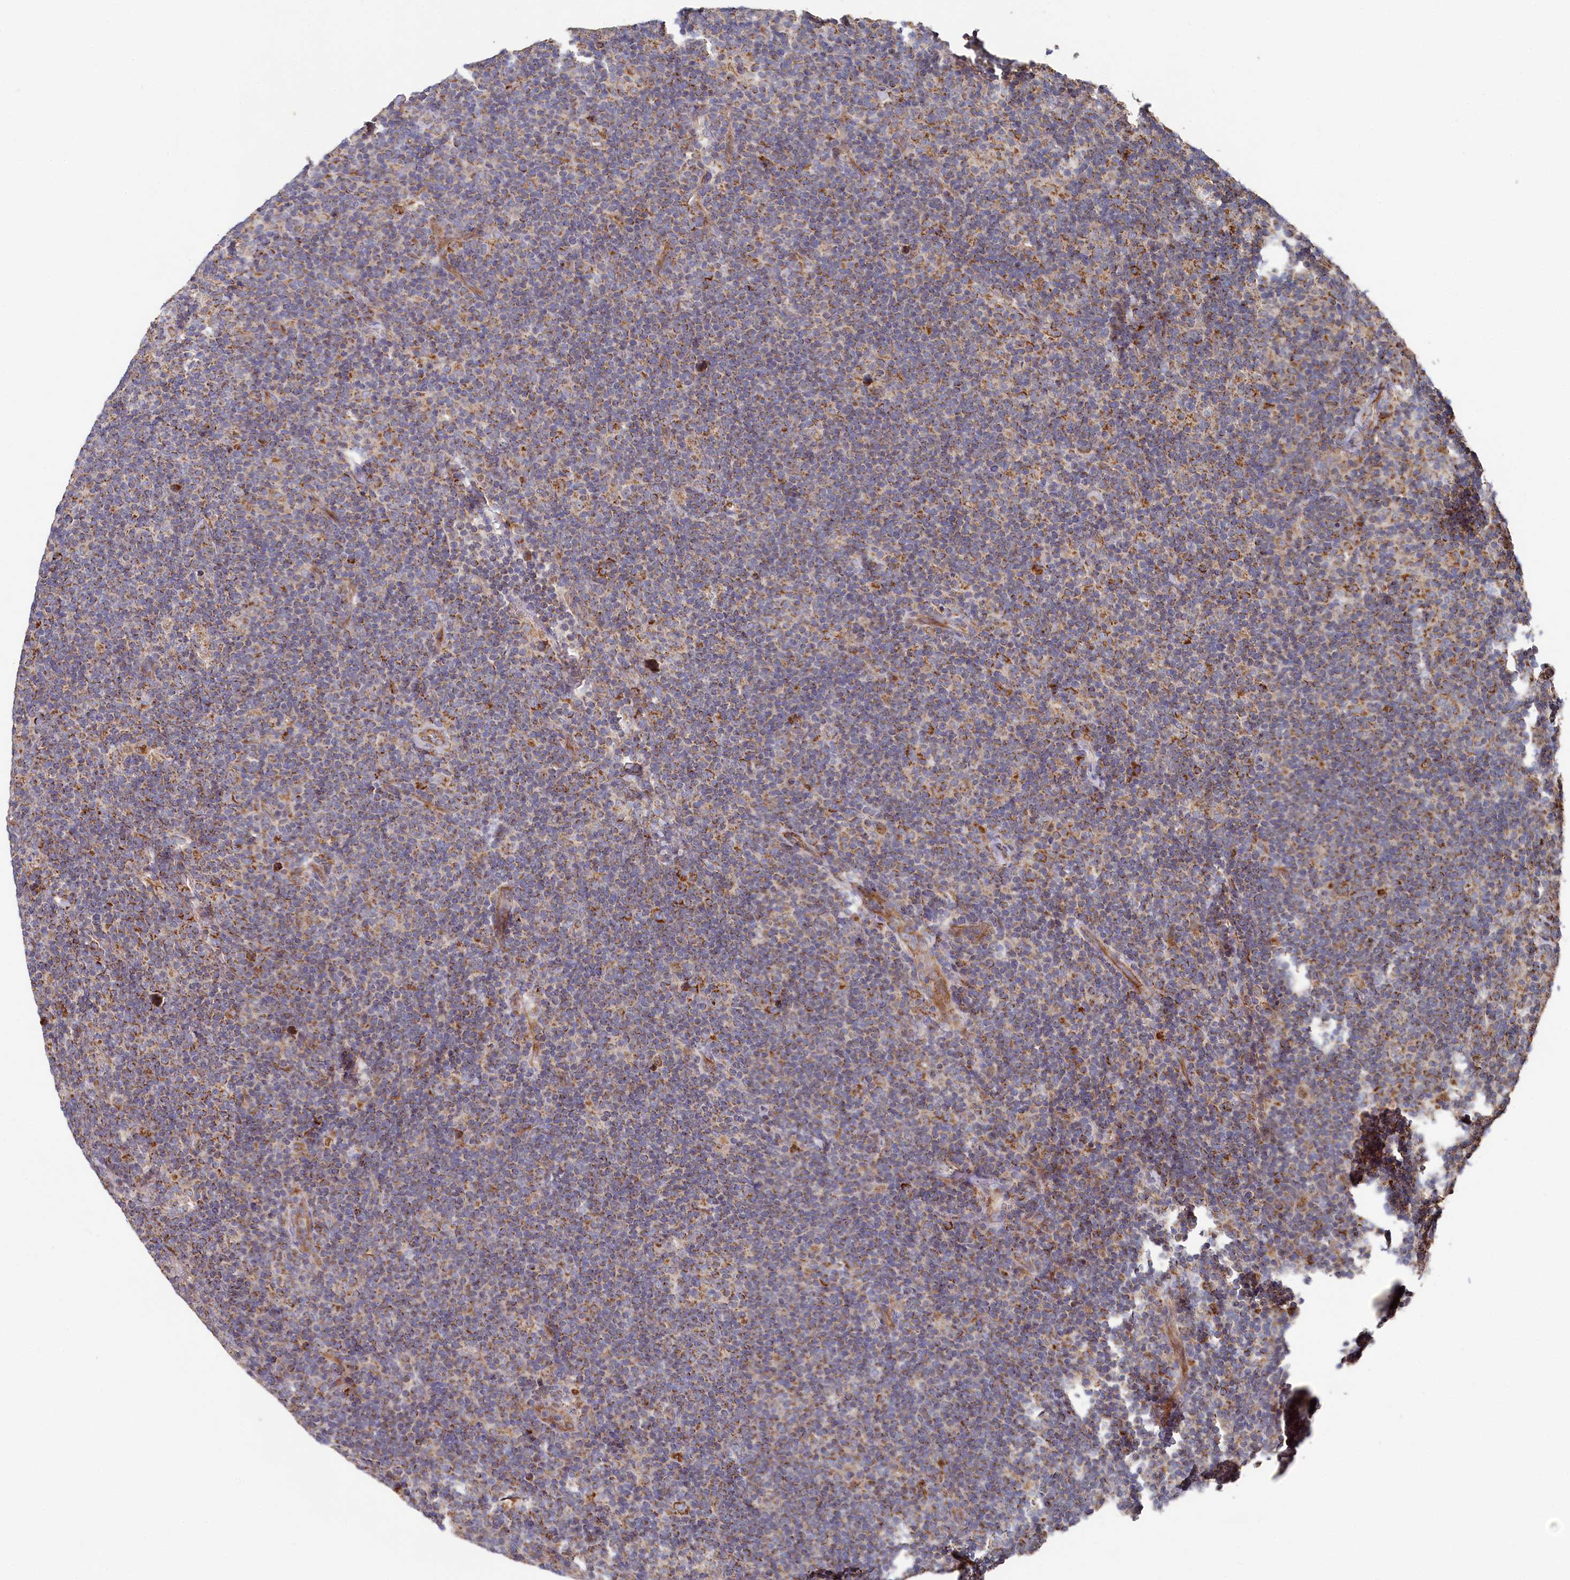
{"staining": {"intensity": "moderate", "quantity": ">75%", "location": "cytoplasmic/membranous"}, "tissue": "lymphoma", "cell_type": "Tumor cells", "image_type": "cancer", "snomed": [{"axis": "morphology", "description": "Hodgkin's disease, NOS"}, {"axis": "topography", "description": "Lymph node"}], "caption": "Immunohistochemical staining of human lymphoma exhibits moderate cytoplasmic/membranous protein positivity in approximately >75% of tumor cells. (brown staining indicates protein expression, while blue staining denotes nuclei).", "gene": "HAUS2", "patient": {"sex": "female", "age": 57}}